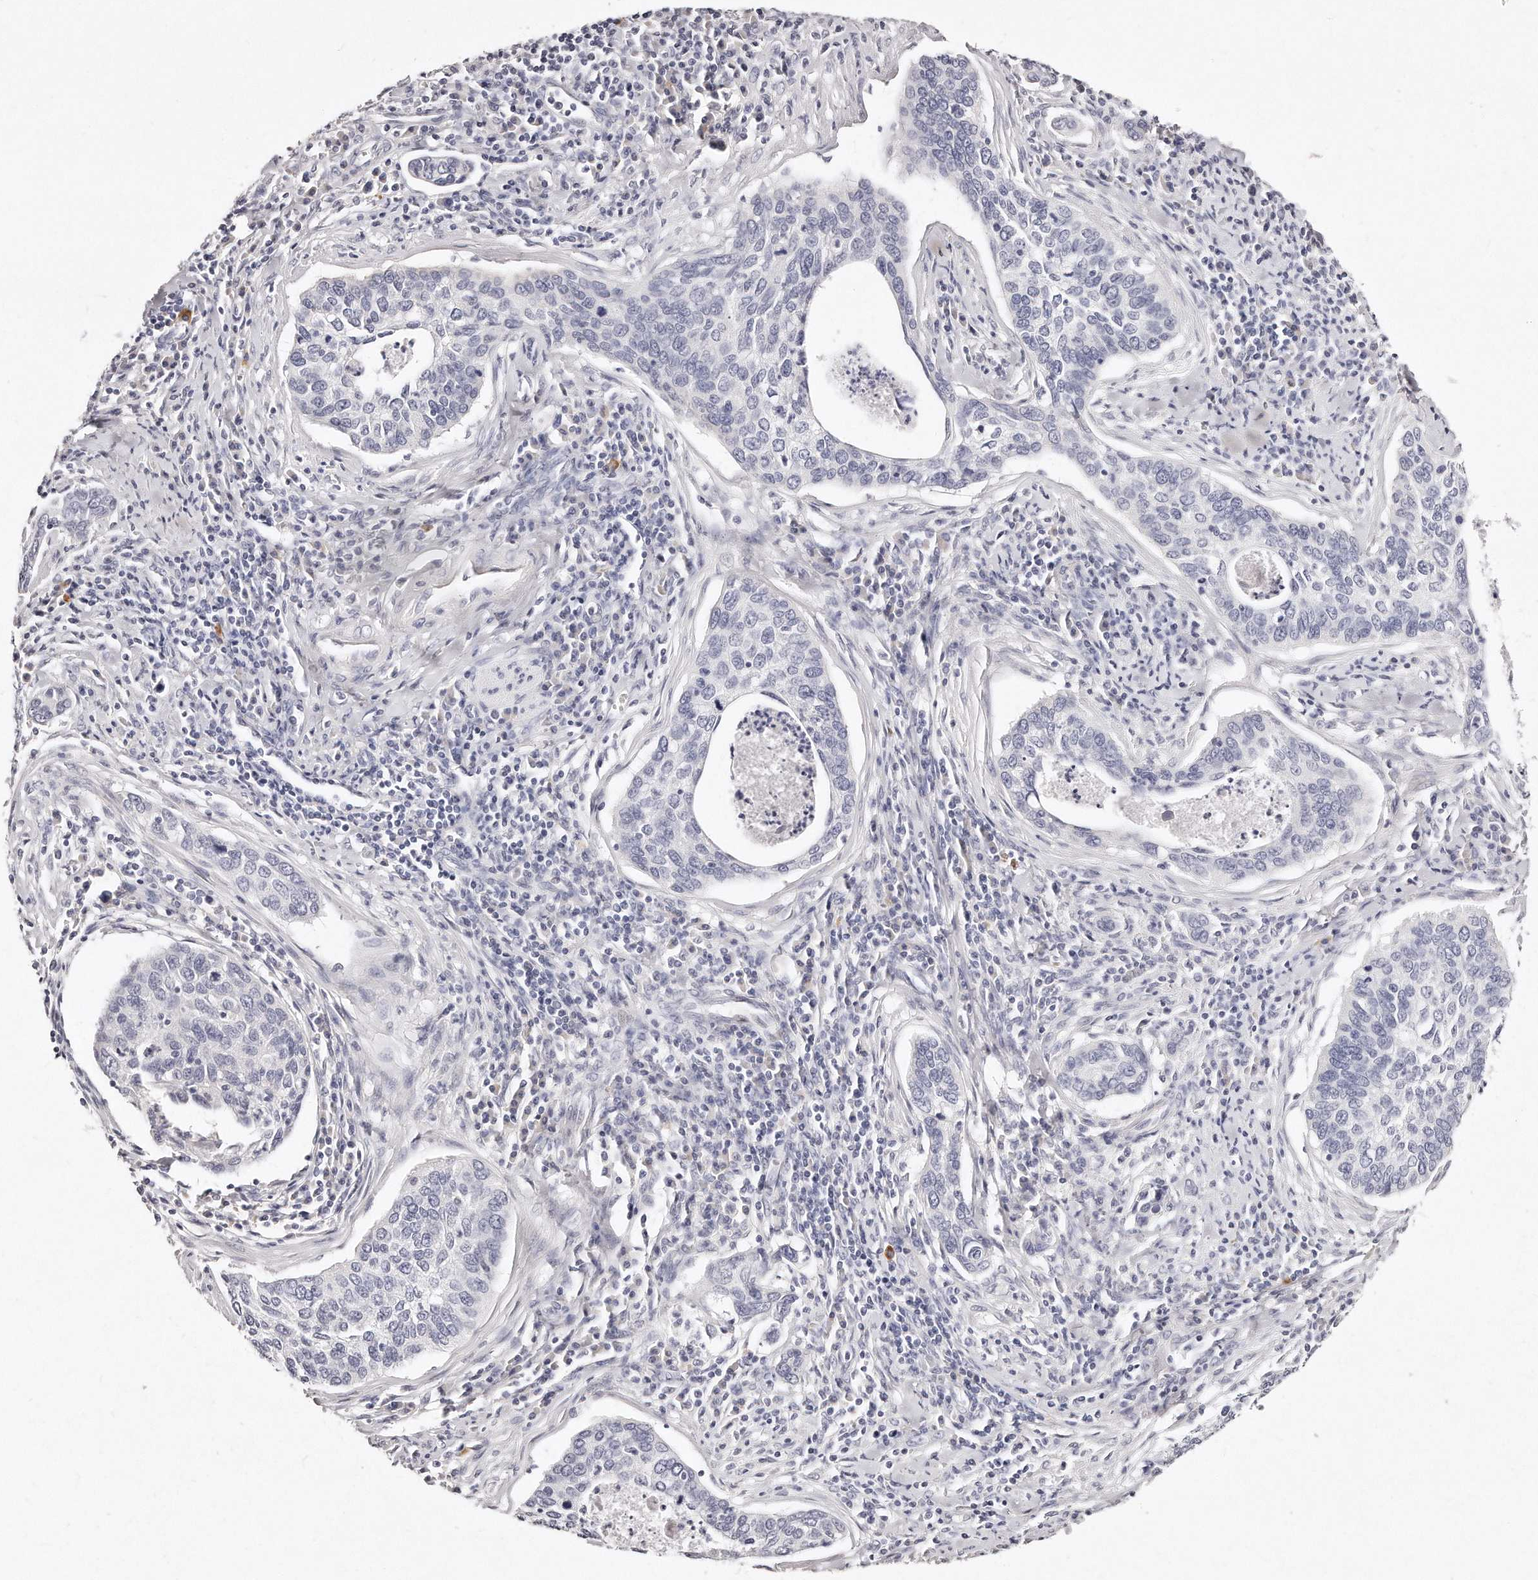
{"staining": {"intensity": "negative", "quantity": "none", "location": "none"}, "tissue": "cervical cancer", "cell_type": "Tumor cells", "image_type": "cancer", "snomed": [{"axis": "morphology", "description": "Squamous cell carcinoma, NOS"}, {"axis": "topography", "description": "Cervix"}], "caption": "The histopathology image shows no significant positivity in tumor cells of cervical cancer (squamous cell carcinoma).", "gene": "GDA", "patient": {"sex": "female", "age": 53}}